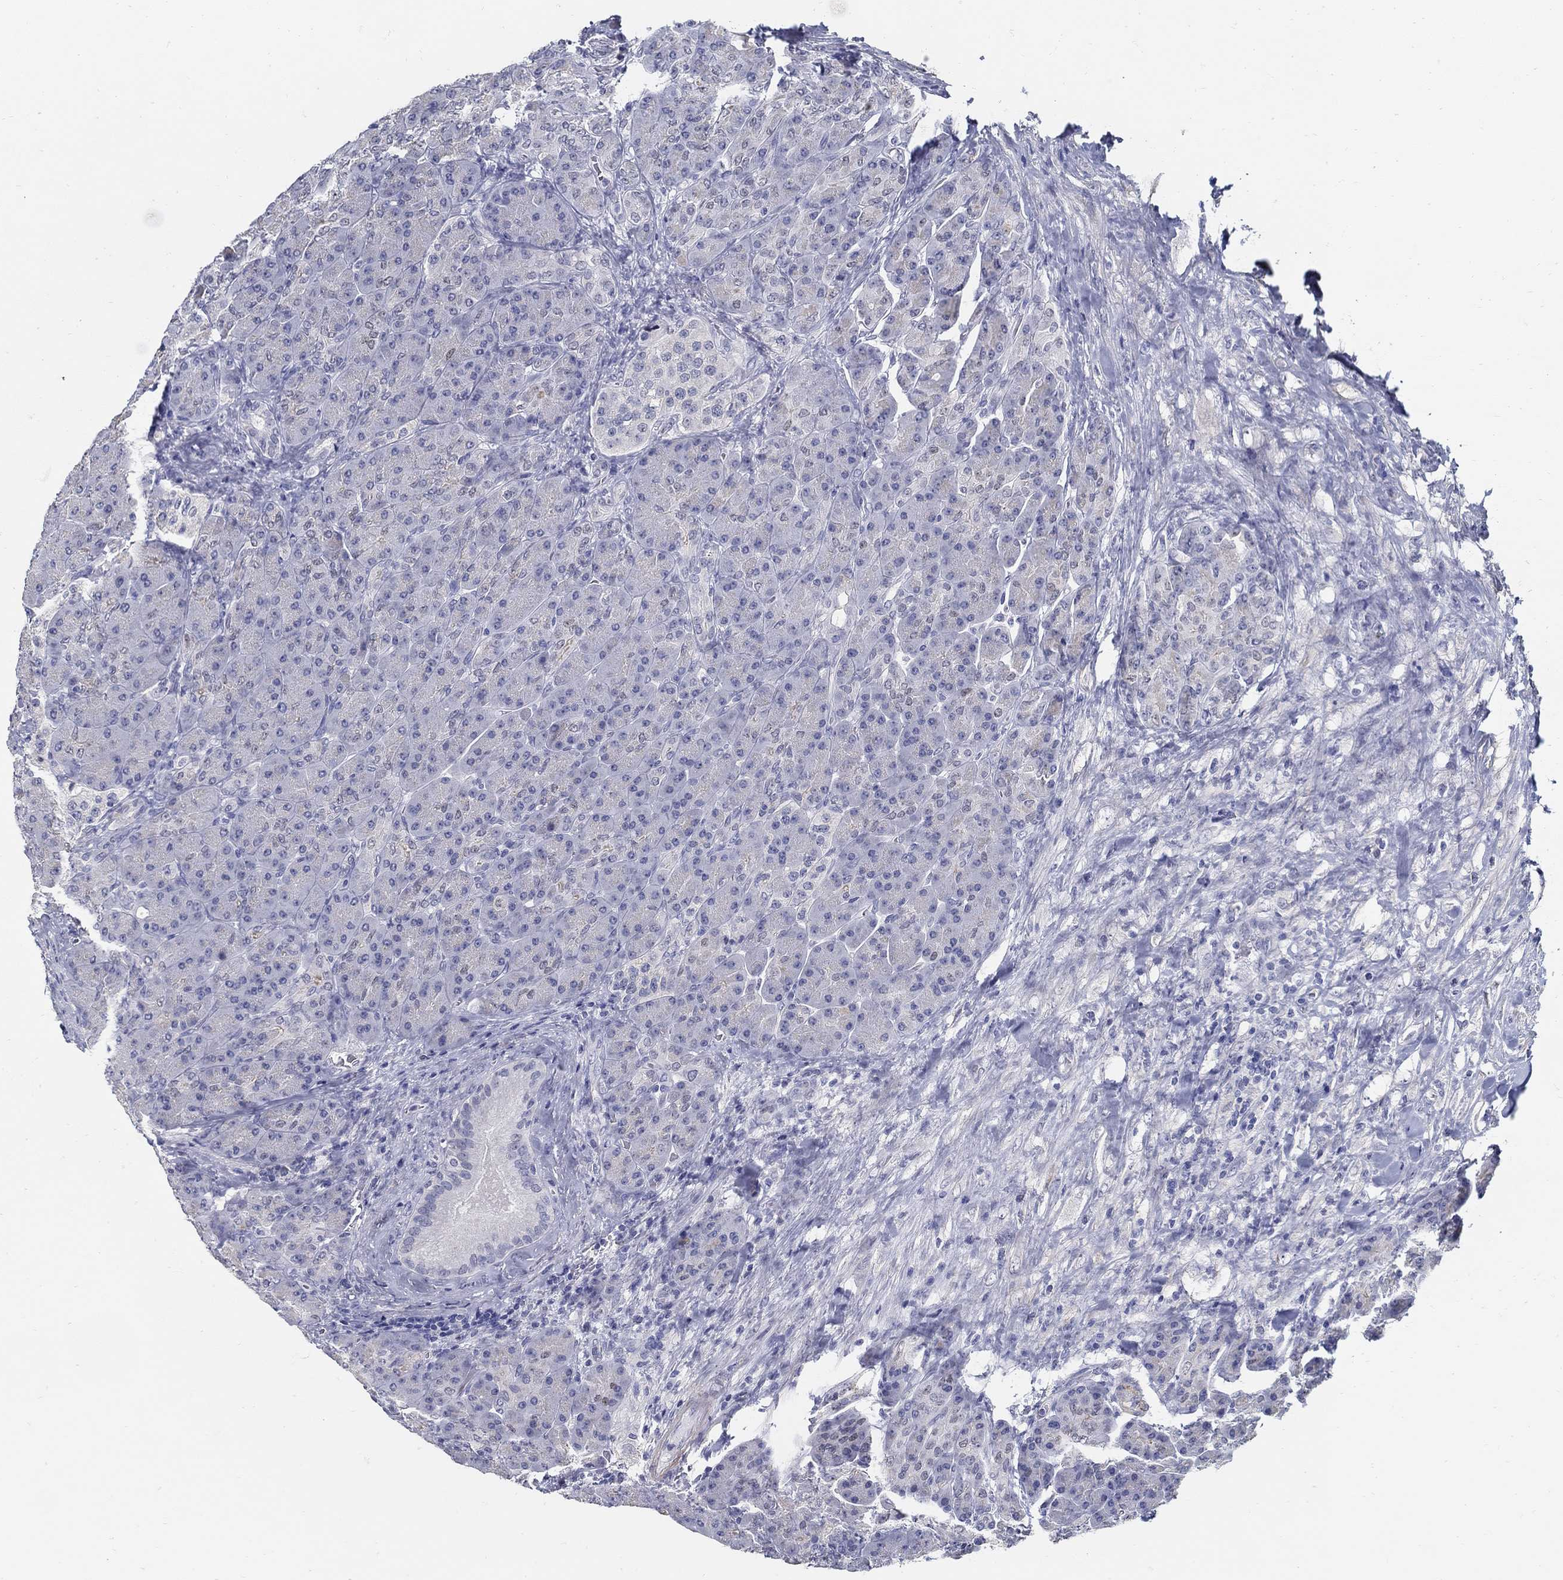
{"staining": {"intensity": "negative", "quantity": "none", "location": "none"}, "tissue": "pancreas", "cell_type": "Exocrine glandular cells", "image_type": "normal", "snomed": [{"axis": "morphology", "description": "Normal tissue, NOS"}, {"axis": "topography", "description": "Pancreas"}], "caption": "An image of human pancreas is negative for staining in exocrine glandular cells. Brightfield microscopy of IHC stained with DAB (3,3'-diaminobenzidine) (brown) and hematoxylin (blue), captured at high magnification.", "gene": "USP29", "patient": {"sex": "male", "age": 70}}